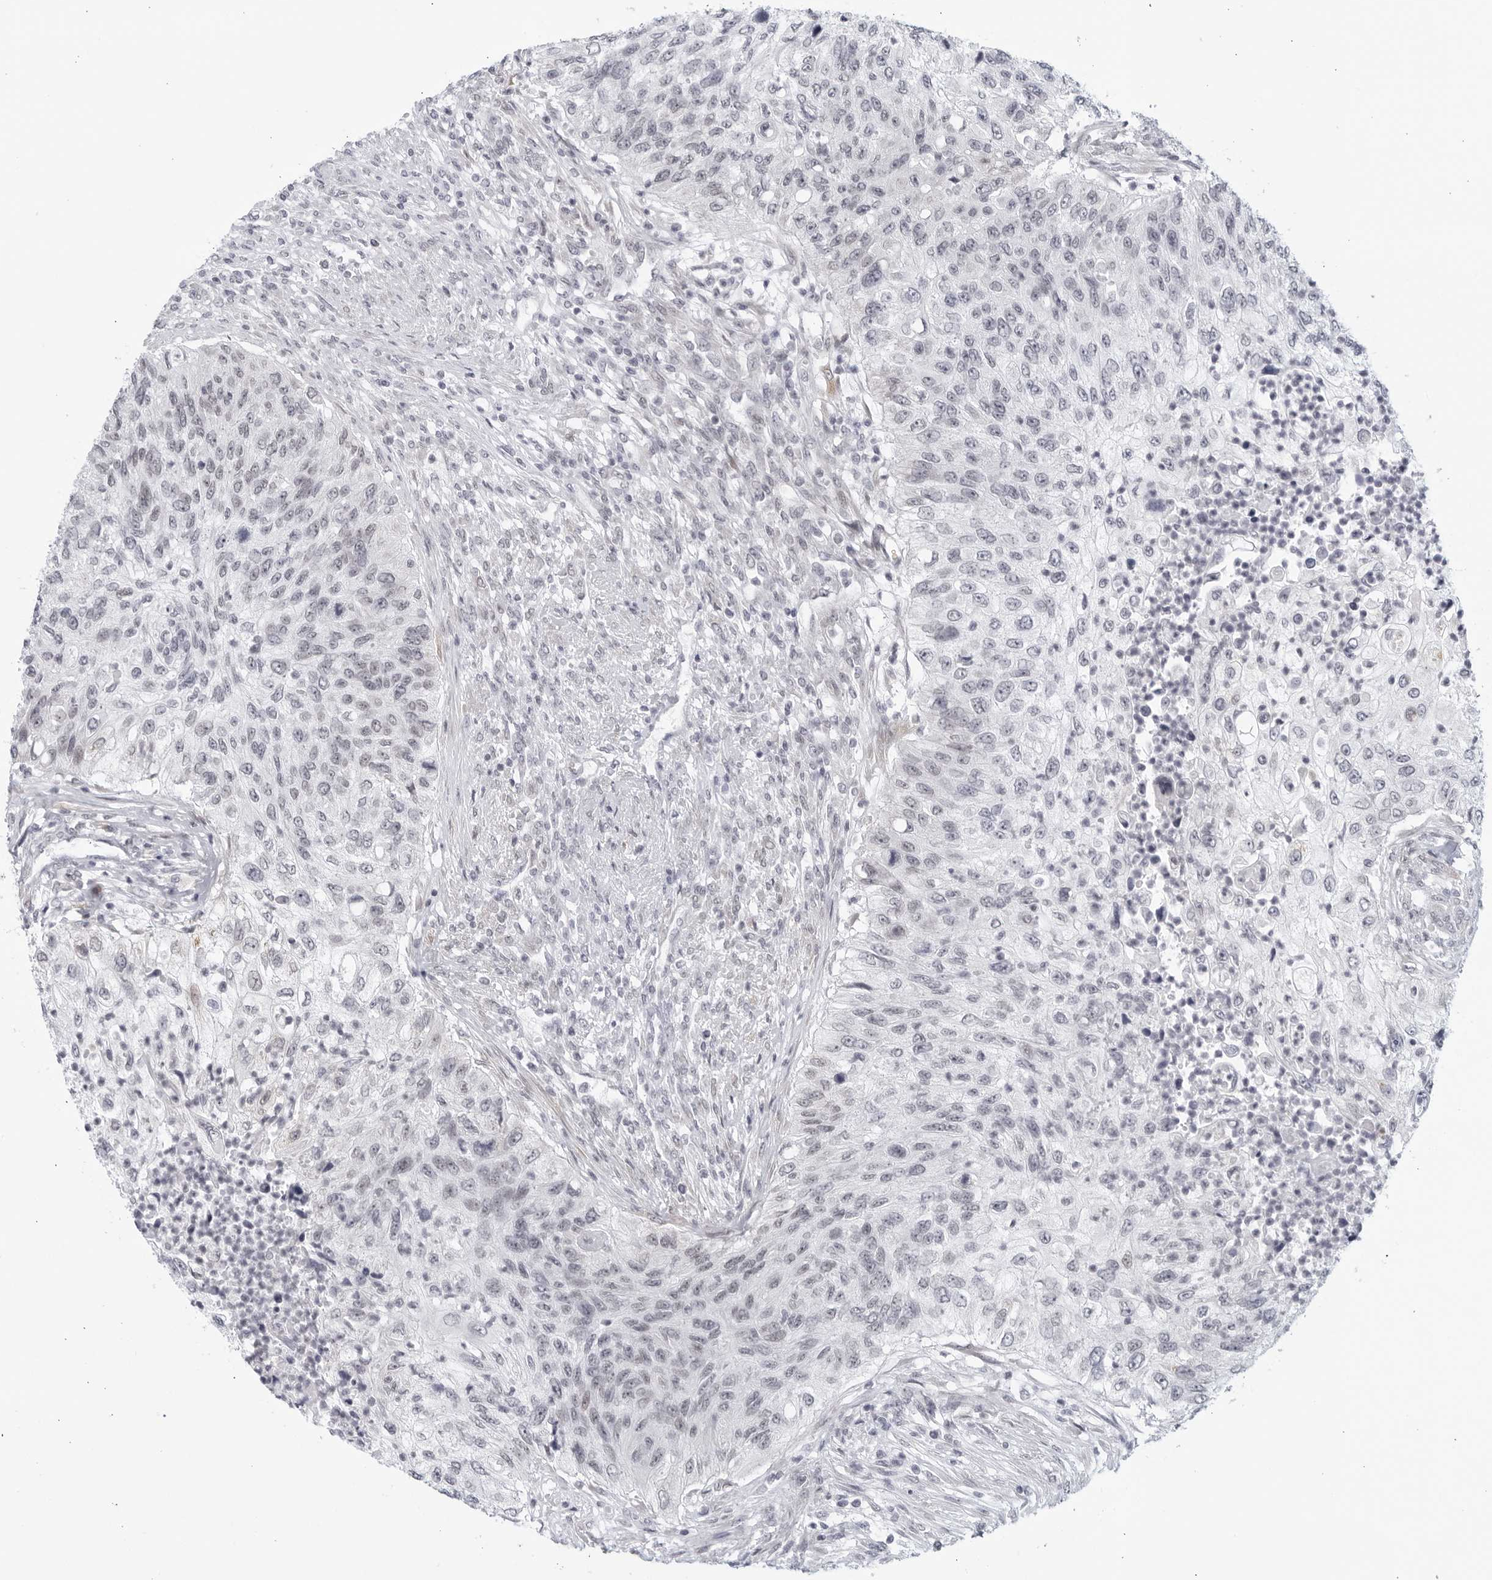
{"staining": {"intensity": "negative", "quantity": "none", "location": "none"}, "tissue": "urothelial cancer", "cell_type": "Tumor cells", "image_type": "cancer", "snomed": [{"axis": "morphology", "description": "Urothelial carcinoma, High grade"}, {"axis": "topography", "description": "Urinary bladder"}], "caption": "Immunohistochemistry (IHC) of human high-grade urothelial carcinoma demonstrates no positivity in tumor cells.", "gene": "WDTC1", "patient": {"sex": "female", "age": 60}}